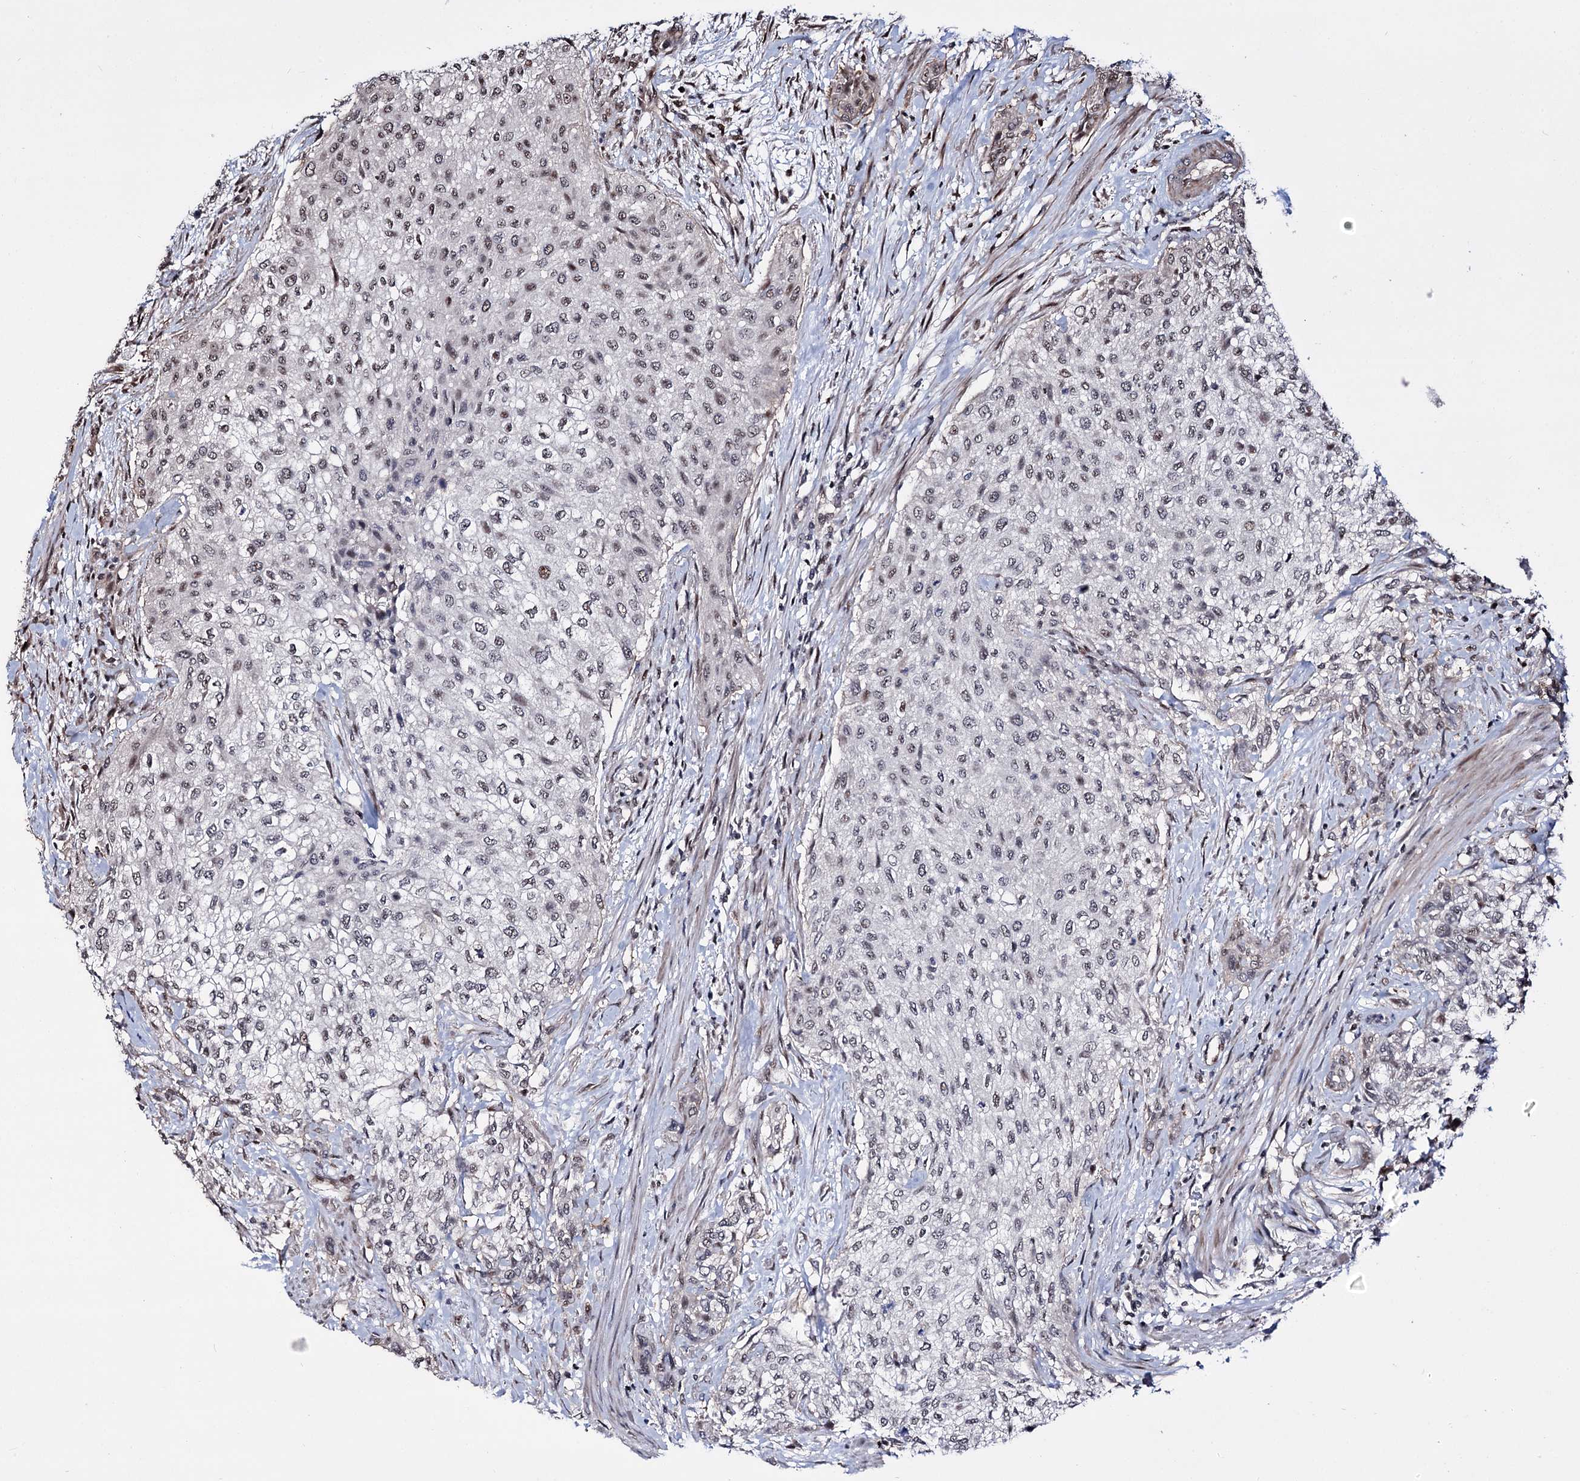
{"staining": {"intensity": "weak", "quantity": "<25%", "location": "nuclear"}, "tissue": "urothelial cancer", "cell_type": "Tumor cells", "image_type": "cancer", "snomed": [{"axis": "morphology", "description": "Normal tissue, NOS"}, {"axis": "morphology", "description": "Urothelial carcinoma, NOS"}, {"axis": "topography", "description": "Urinary bladder"}, {"axis": "topography", "description": "Peripheral nerve tissue"}], "caption": "Tumor cells are negative for brown protein staining in transitional cell carcinoma.", "gene": "CHMP7", "patient": {"sex": "male", "age": 35}}